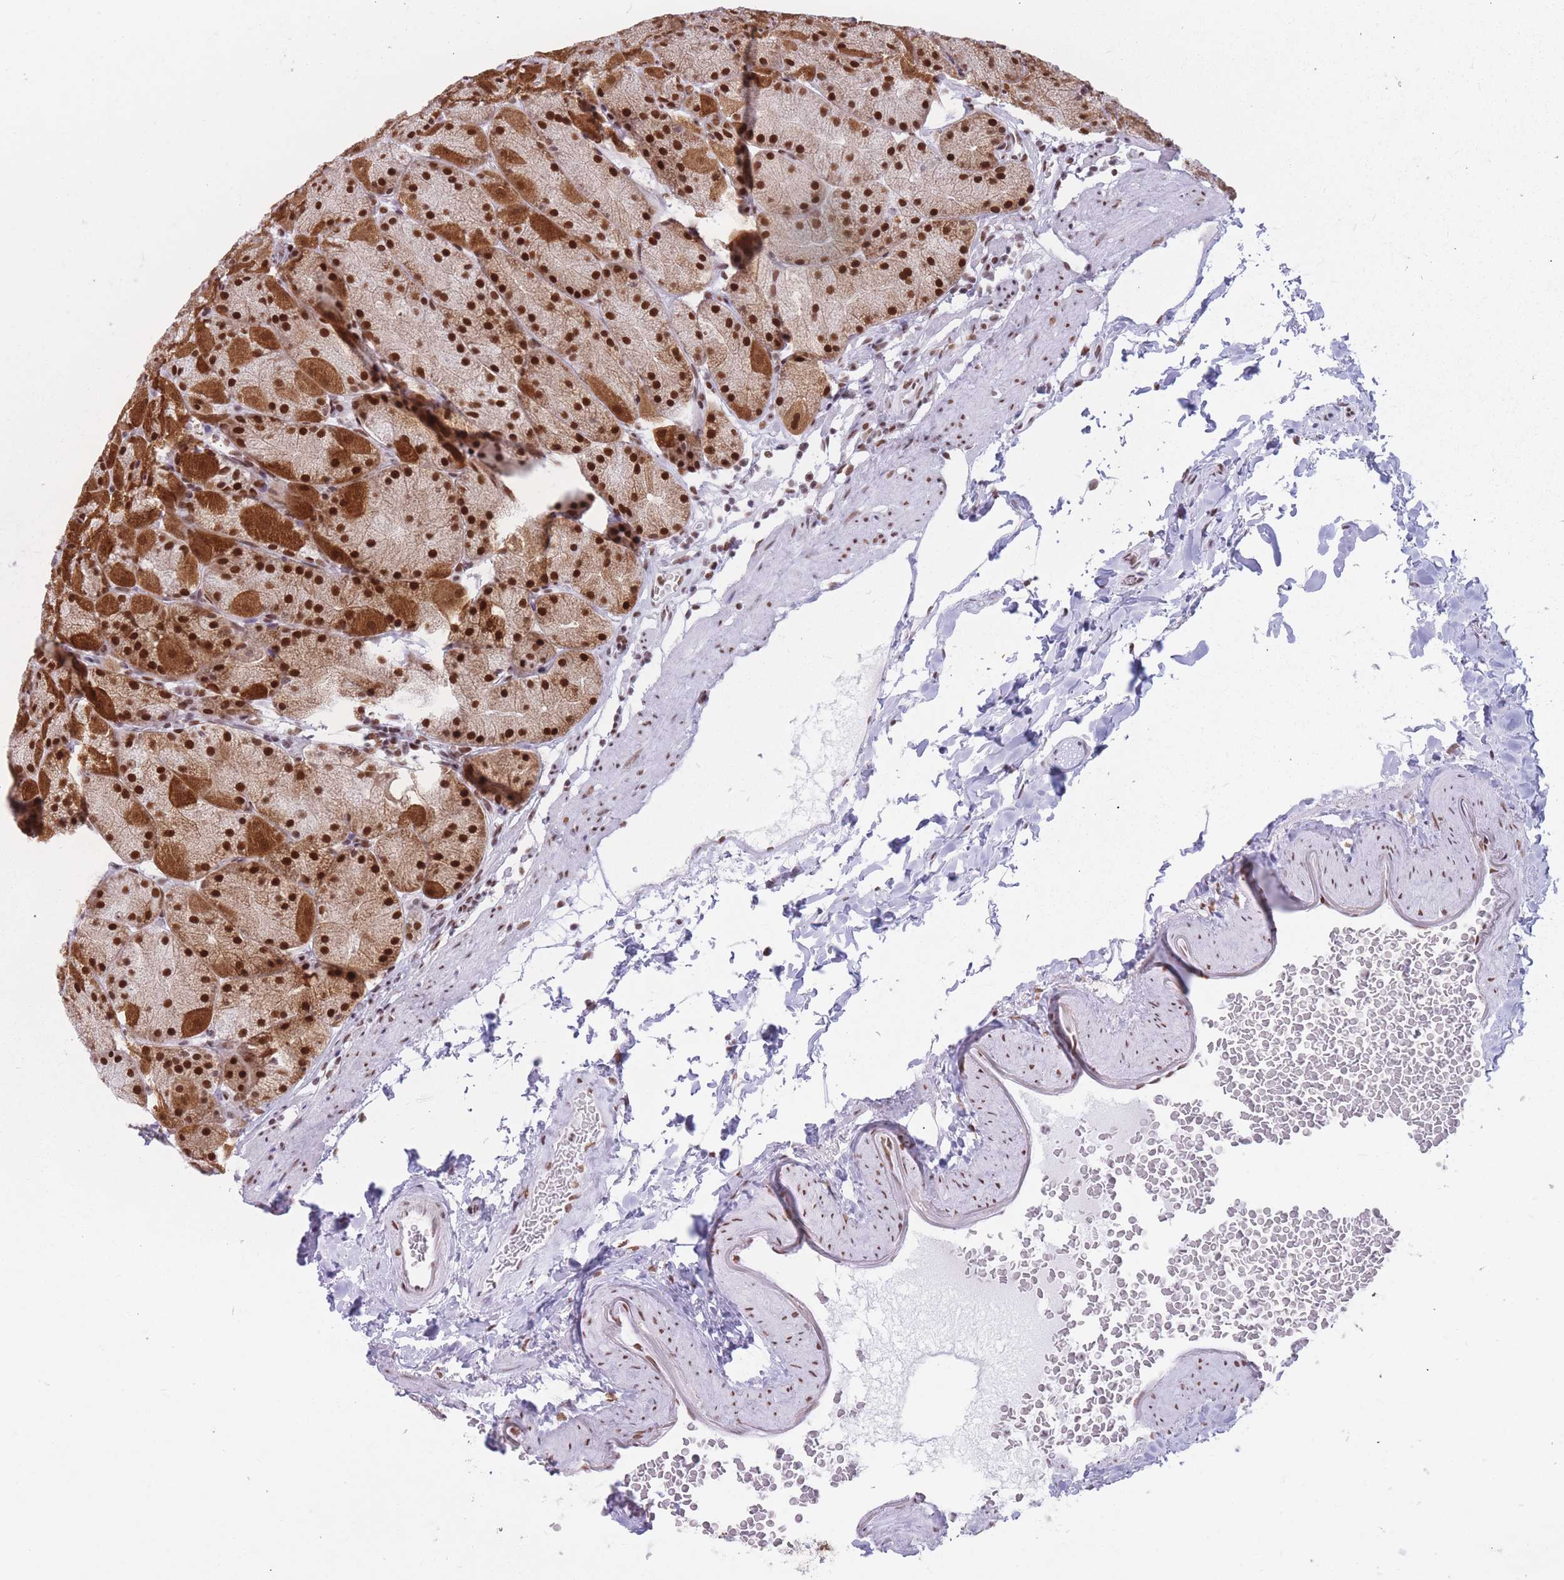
{"staining": {"intensity": "strong", "quantity": ">75%", "location": "cytoplasmic/membranous,nuclear"}, "tissue": "stomach", "cell_type": "Glandular cells", "image_type": "normal", "snomed": [{"axis": "morphology", "description": "Normal tissue, NOS"}, {"axis": "topography", "description": "Stomach, upper"}, {"axis": "topography", "description": "Stomach, lower"}], "caption": "Immunohistochemistry (IHC) of unremarkable stomach reveals high levels of strong cytoplasmic/membranous,nuclear staining in approximately >75% of glandular cells. (IHC, brightfield microscopy, high magnification).", "gene": "HNRNPUL1", "patient": {"sex": "male", "age": 67}}